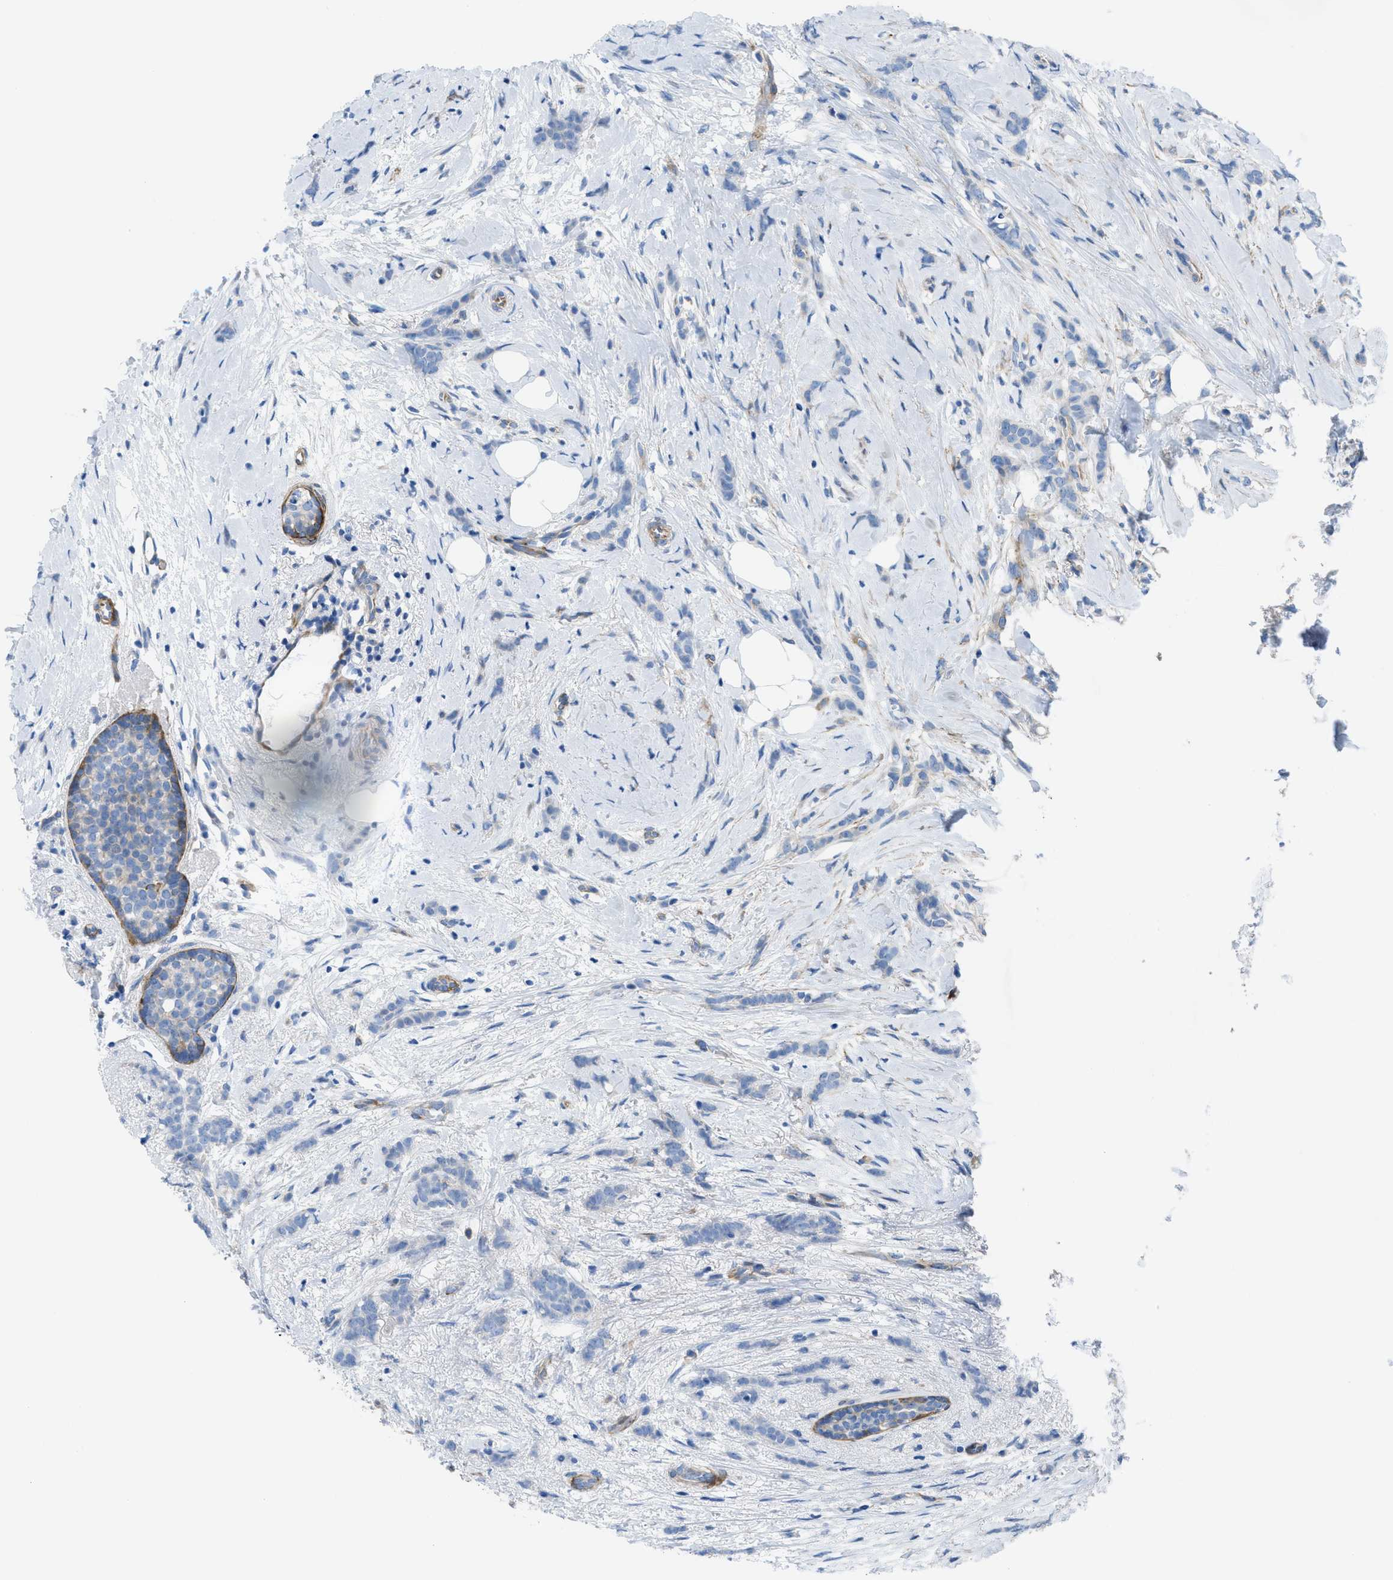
{"staining": {"intensity": "negative", "quantity": "none", "location": "none"}, "tissue": "breast cancer", "cell_type": "Tumor cells", "image_type": "cancer", "snomed": [{"axis": "morphology", "description": "Lobular carcinoma, in situ"}, {"axis": "morphology", "description": "Lobular carcinoma"}, {"axis": "topography", "description": "Breast"}], "caption": "The image exhibits no significant expression in tumor cells of breast lobular carcinoma in situ. (Stains: DAB (3,3'-diaminobenzidine) immunohistochemistry (IHC) with hematoxylin counter stain, Microscopy: brightfield microscopy at high magnification).", "gene": "KCNH7", "patient": {"sex": "female", "age": 41}}